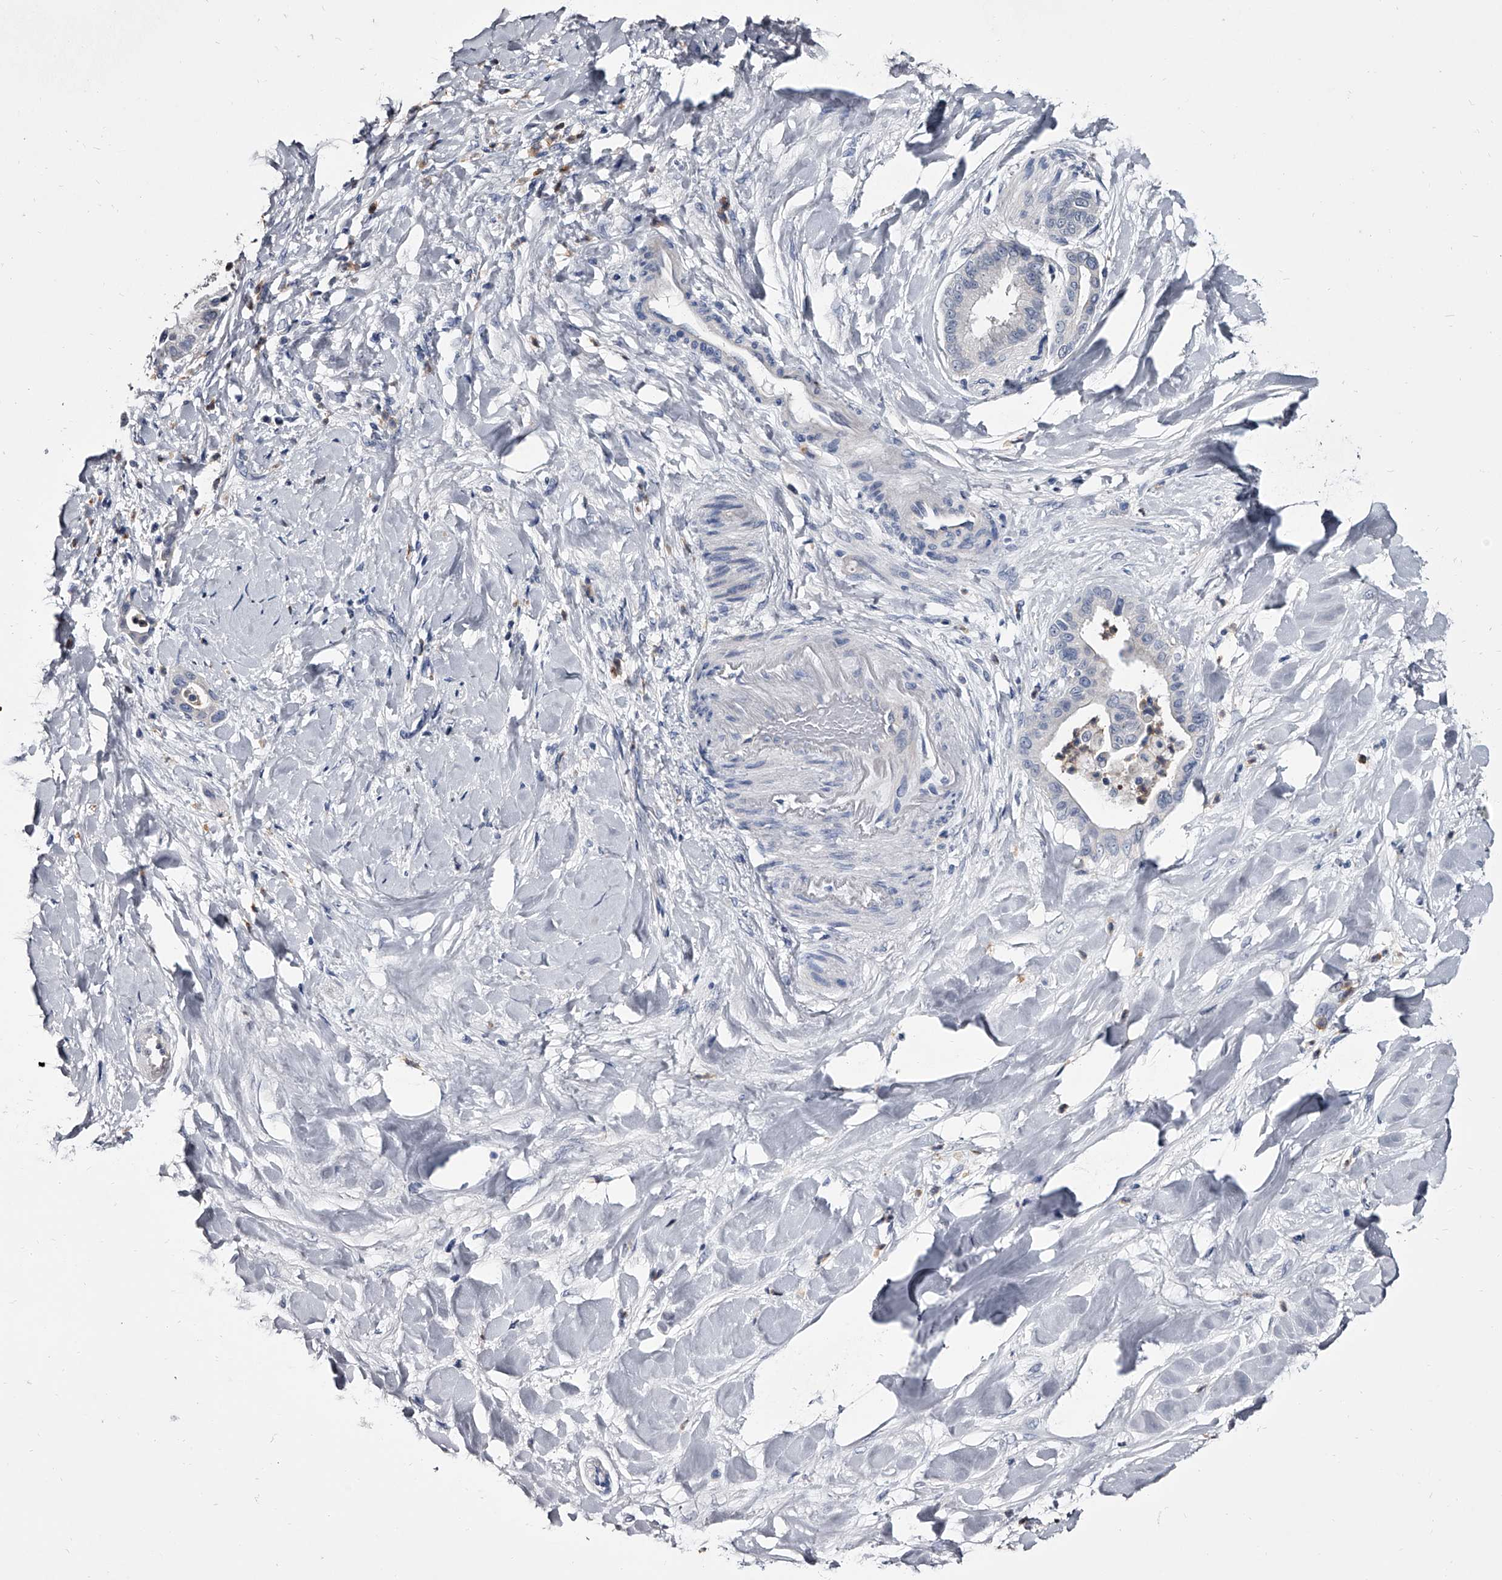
{"staining": {"intensity": "negative", "quantity": "none", "location": "none"}, "tissue": "liver cancer", "cell_type": "Tumor cells", "image_type": "cancer", "snomed": [{"axis": "morphology", "description": "Cholangiocarcinoma"}, {"axis": "topography", "description": "Liver"}], "caption": "Immunohistochemistry (IHC) of human liver cancer (cholangiocarcinoma) demonstrates no expression in tumor cells. (DAB (3,3'-diaminobenzidine) IHC visualized using brightfield microscopy, high magnification).", "gene": "GAPVD1", "patient": {"sex": "female", "age": 54}}